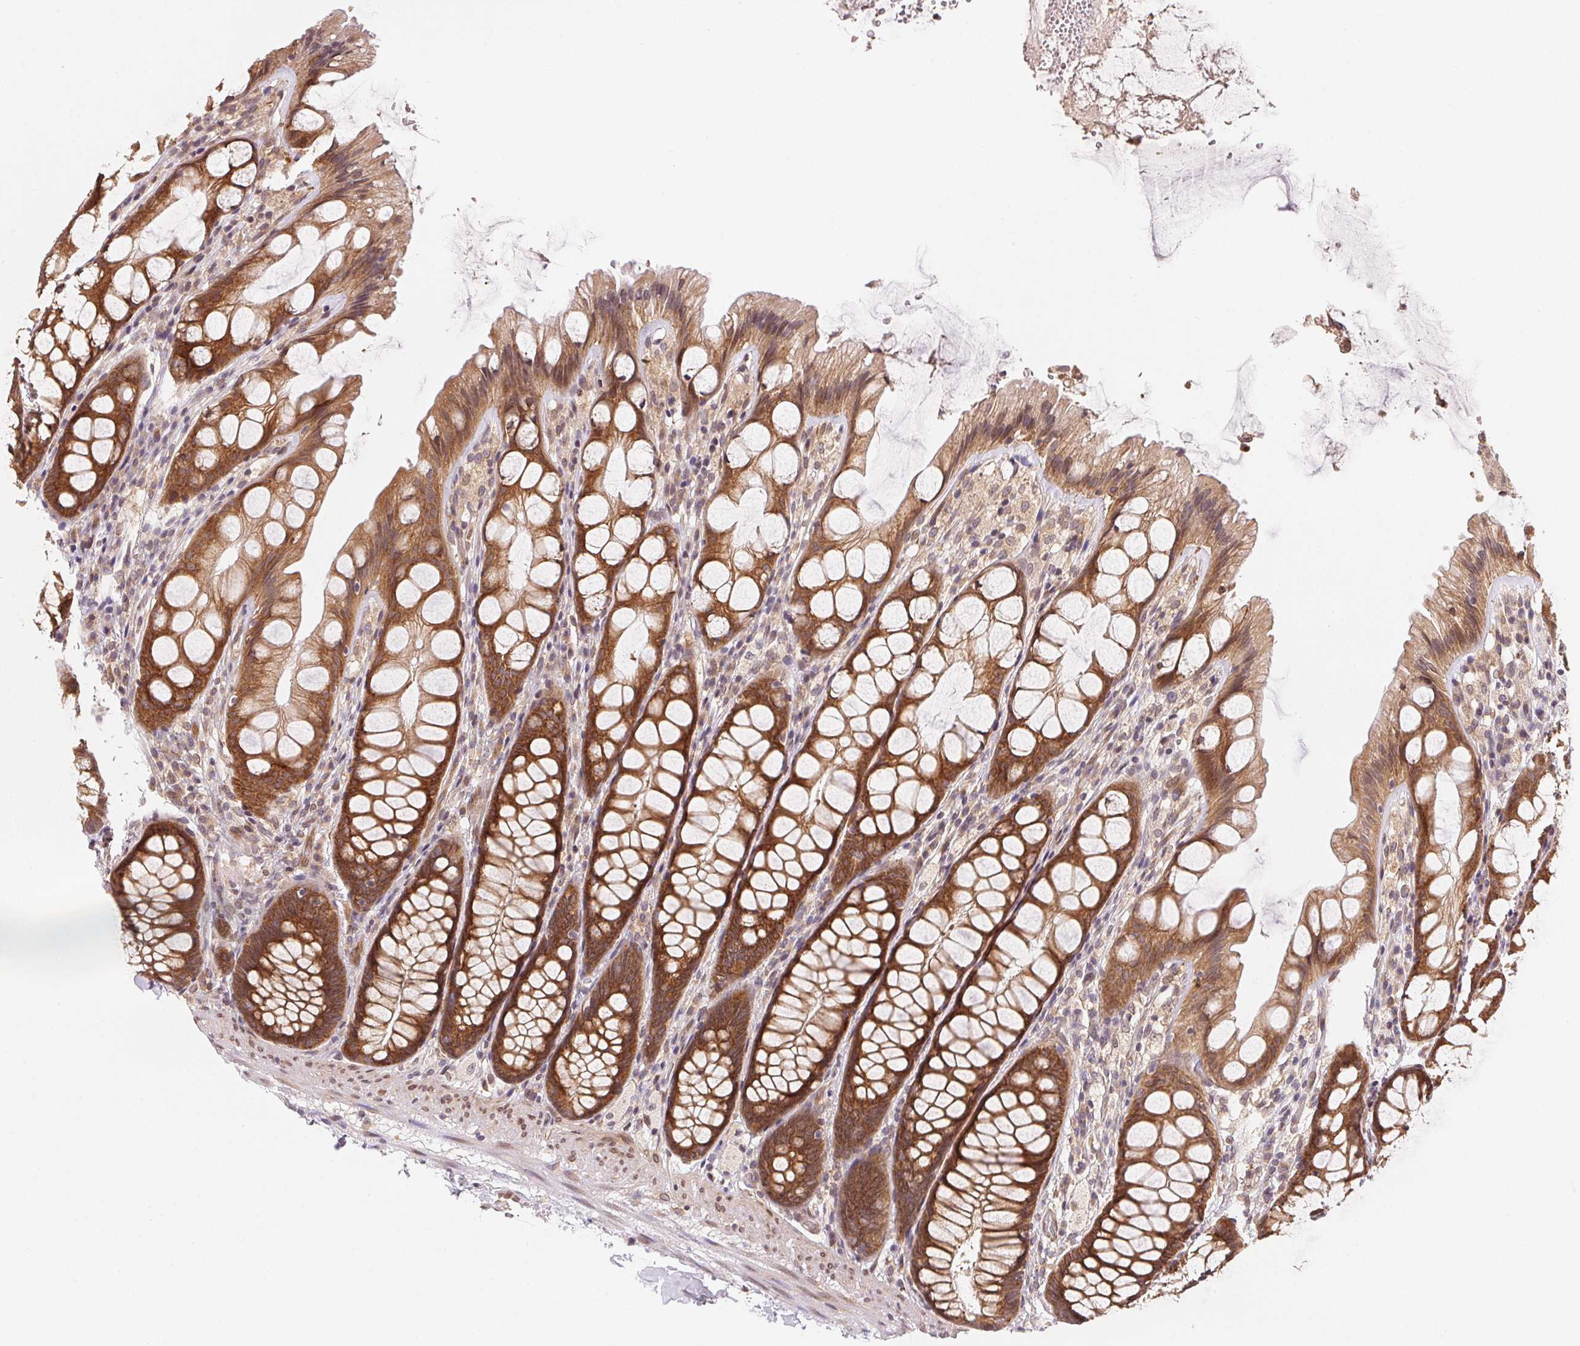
{"staining": {"intensity": "moderate", "quantity": ">75%", "location": "cytoplasmic/membranous"}, "tissue": "colon", "cell_type": "Glandular cells", "image_type": "normal", "snomed": [{"axis": "morphology", "description": "Normal tissue, NOS"}, {"axis": "topography", "description": "Colon"}], "caption": "Glandular cells demonstrate moderate cytoplasmic/membranous staining in approximately >75% of cells in unremarkable colon. The staining was performed using DAB to visualize the protein expression in brown, while the nuclei were stained in blue with hematoxylin (Magnification: 20x).", "gene": "EI24", "patient": {"sex": "male", "age": 47}}